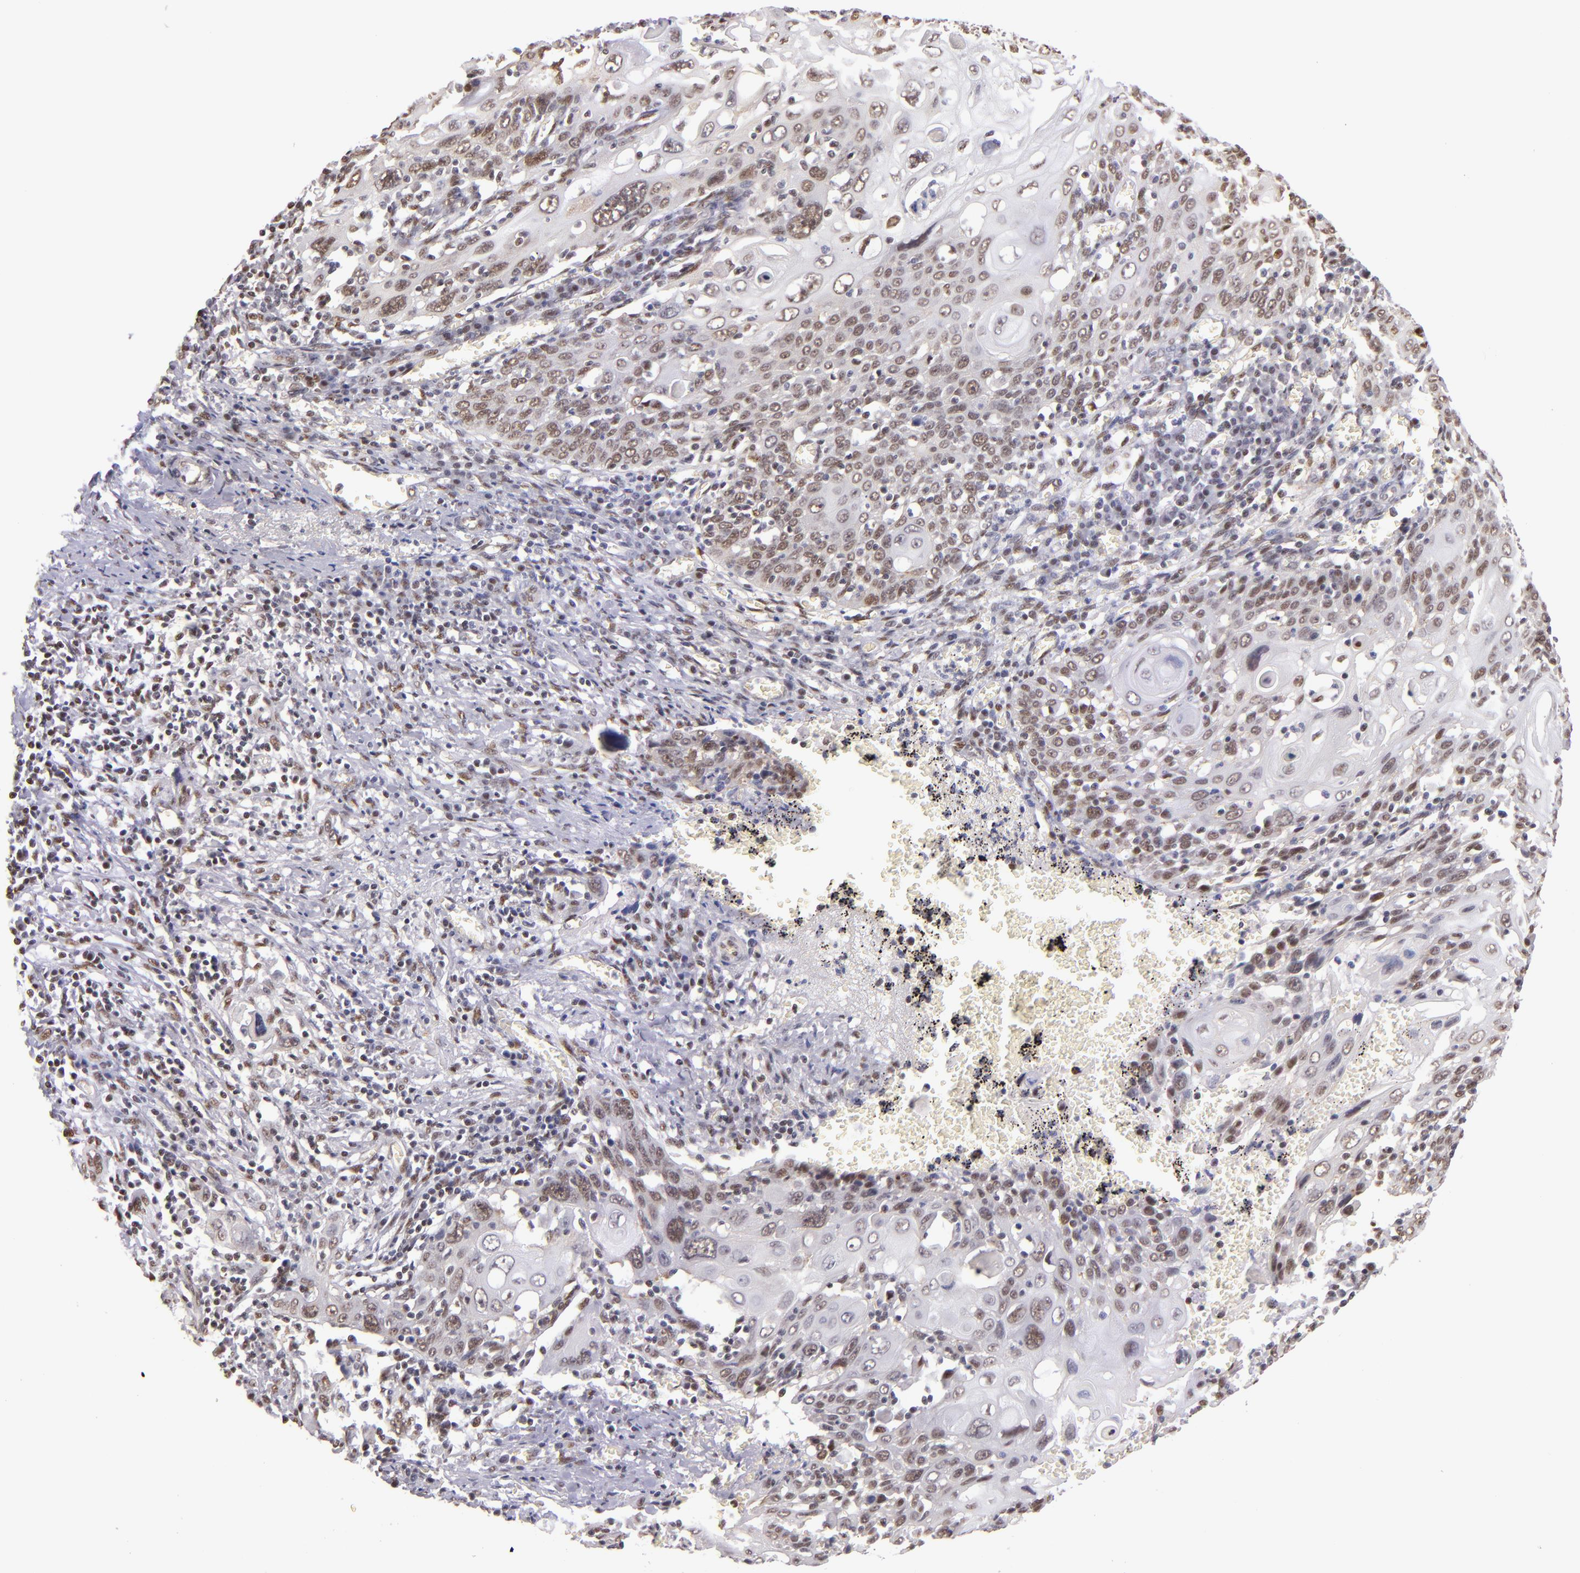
{"staining": {"intensity": "moderate", "quantity": "25%-75%", "location": "nuclear"}, "tissue": "cervical cancer", "cell_type": "Tumor cells", "image_type": "cancer", "snomed": [{"axis": "morphology", "description": "Squamous cell carcinoma, NOS"}, {"axis": "topography", "description": "Cervix"}], "caption": "A brown stain labels moderate nuclear positivity of a protein in cervical cancer (squamous cell carcinoma) tumor cells.", "gene": "NCOR2", "patient": {"sex": "female", "age": 54}}